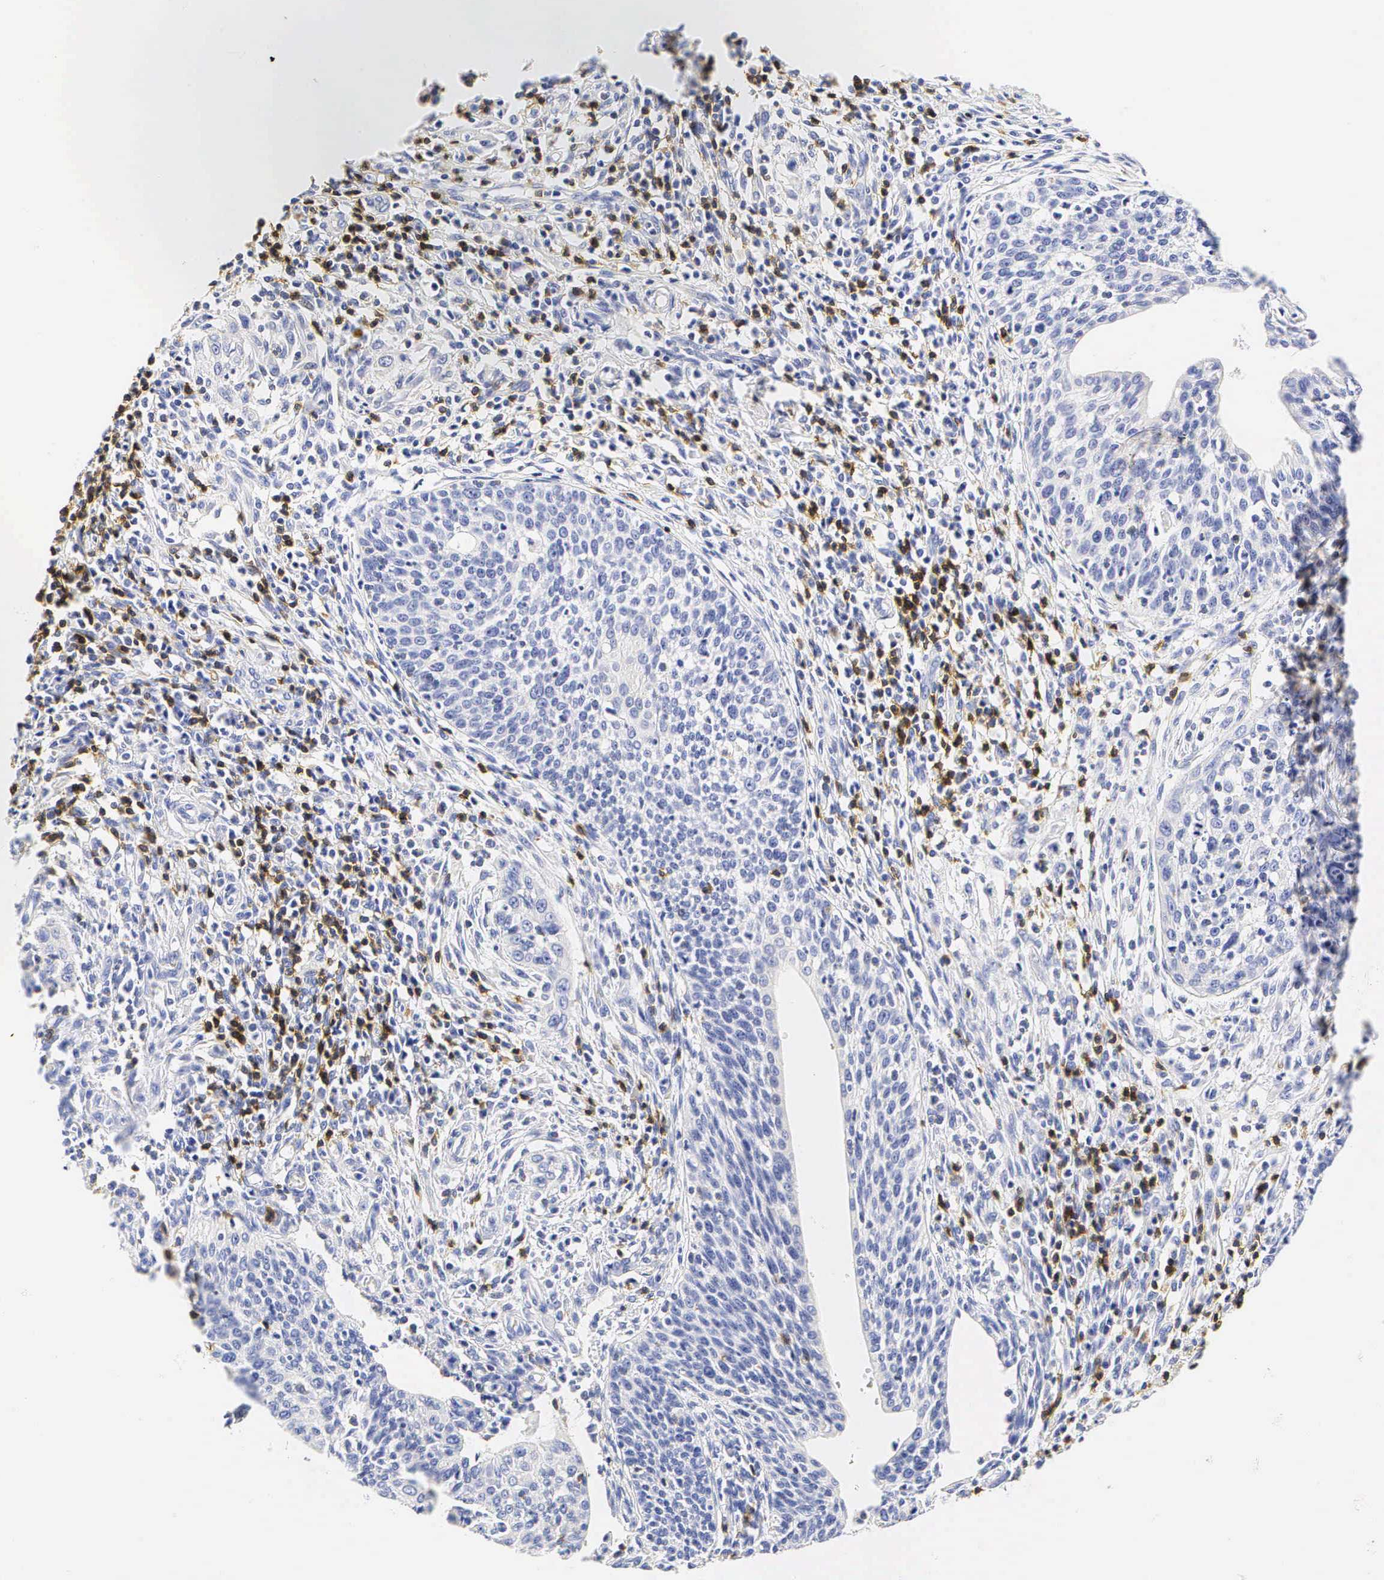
{"staining": {"intensity": "negative", "quantity": "none", "location": "none"}, "tissue": "cervical cancer", "cell_type": "Tumor cells", "image_type": "cancer", "snomed": [{"axis": "morphology", "description": "Squamous cell carcinoma, NOS"}, {"axis": "topography", "description": "Cervix"}], "caption": "There is no significant expression in tumor cells of cervical cancer (squamous cell carcinoma).", "gene": "CD3E", "patient": {"sex": "female", "age": 41}}